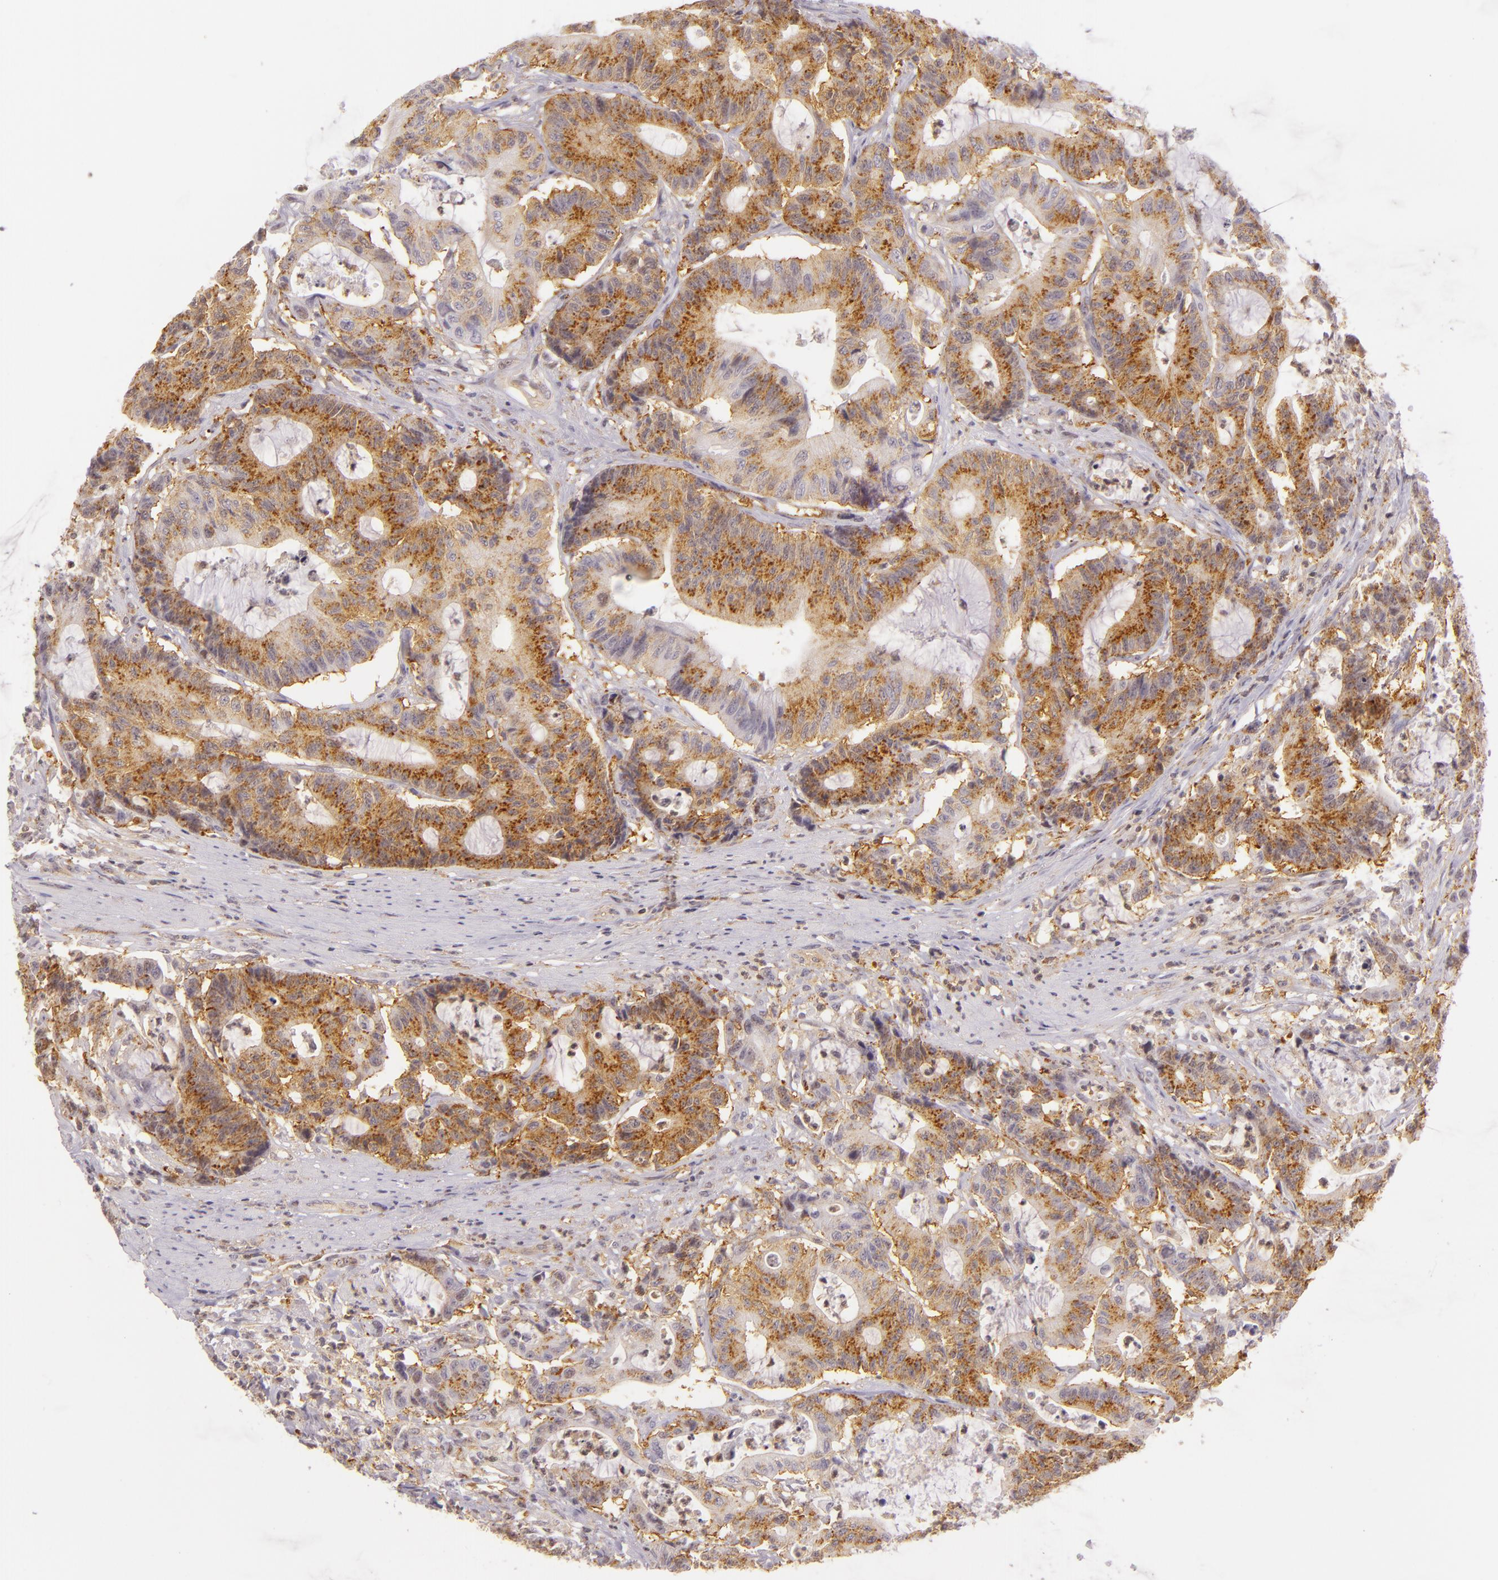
{"staining": {"intensity": "moderate", "quantity": "25%-75%", "location": "cytoplasmic/membranous,nuclear"}, "tissue": "colorectal cancer", "cell_type": "Tumor cells", "image_type": "cancer", "snomed": [{"axis": "morphology", "description": "Adenocarcinoma, NOS"}, {"axis": "topography", "description": "Colon"}], "caption": "This is a photomicrograph of immunohistochemistry staining of colorectal cancer, which shows moderate positivity in the cytoplasmic/membranous and nuclear of tumor cells.", "gene": "IMPDH1", "patient": {"sex": "female", "age": 84}}